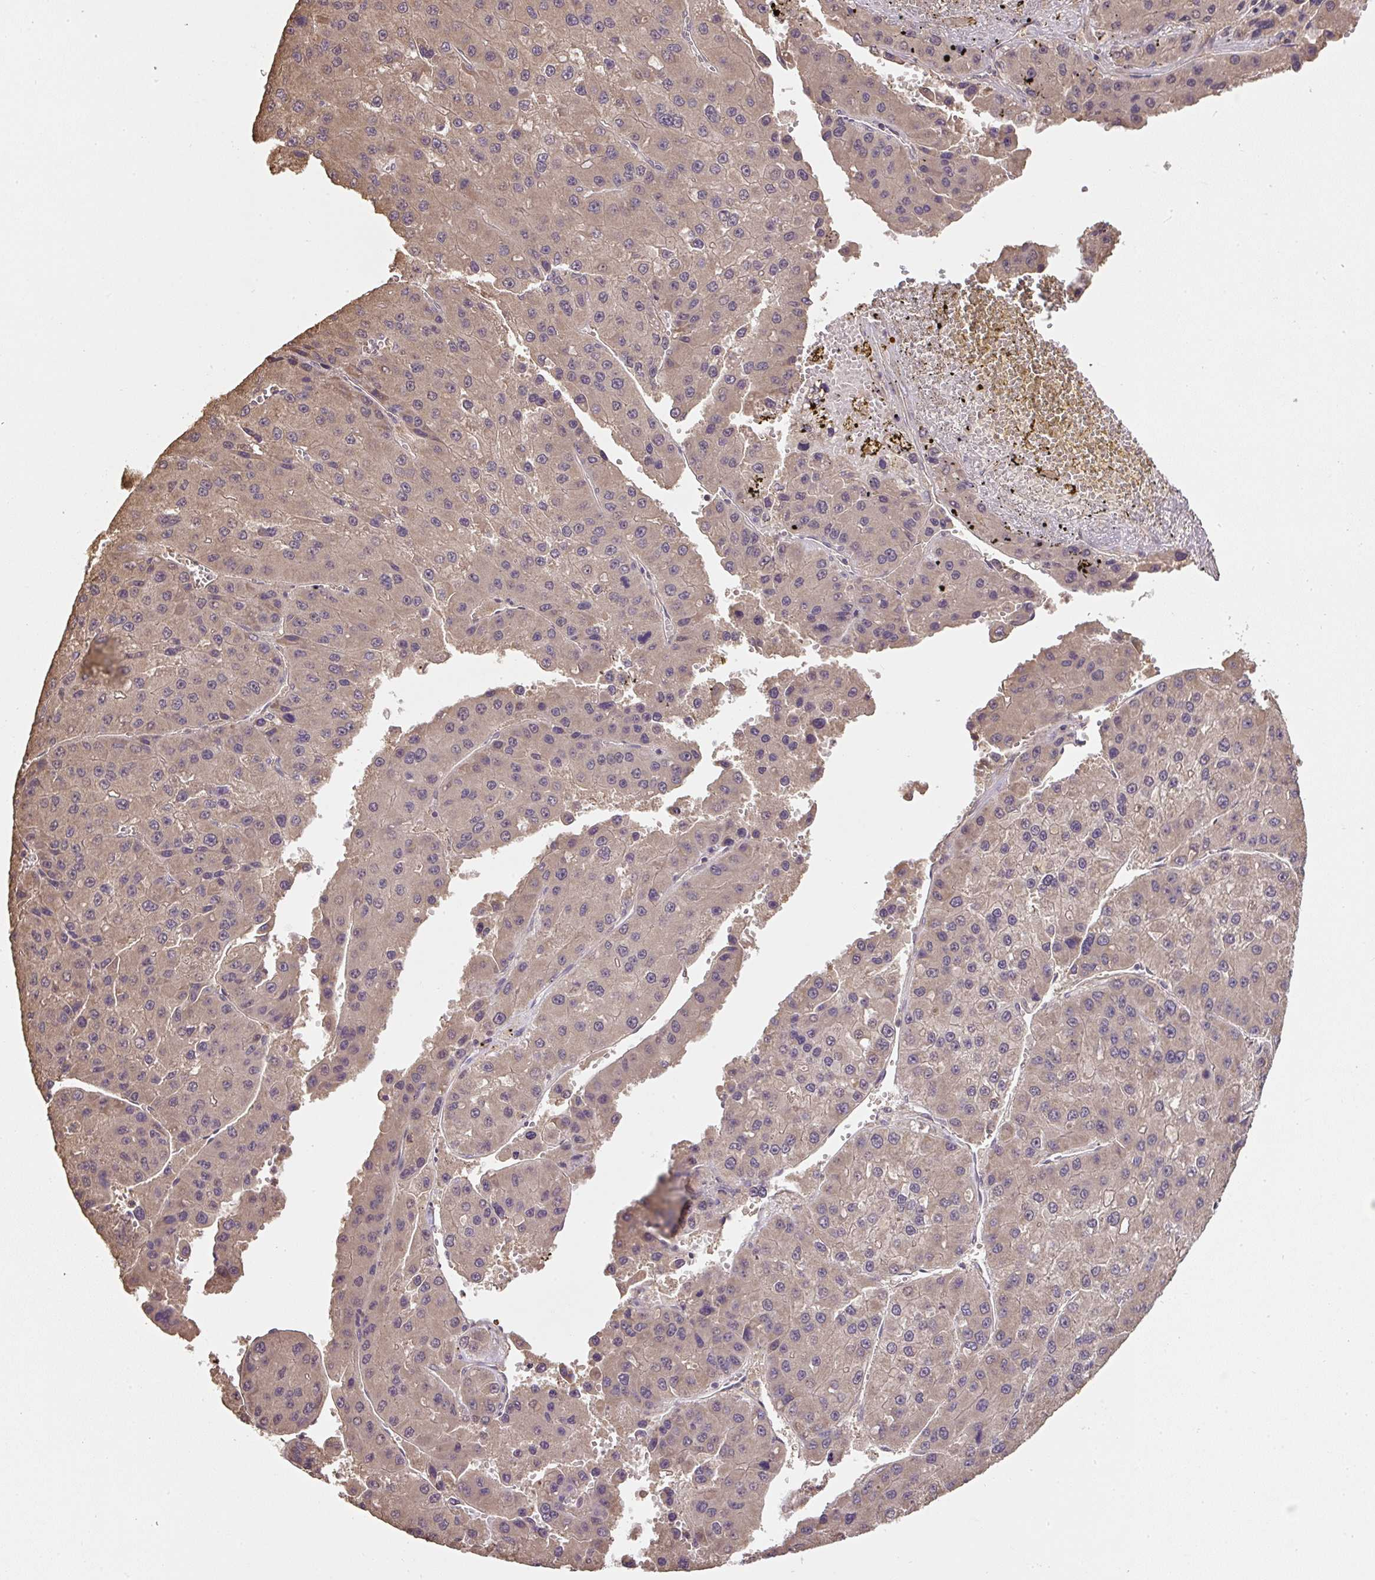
{"staining": {"intensity": "weak", "quantity": ">75%", "location": "cytoplasmic/membranous"}, "tissue": "liver cancer", "cell_type": "Tumor cells", "image_type": "cancer", "snomed": [{"axis": "morphology", "description": "Carcinoma, Hepatocellular, NOS"}, {"axis": "topography", "description": "Liver"}], "caption": "Immunohistochemistry (IHC) (DAB) staining of human liver hepatocellular carcinoma demonstrates weak cytoplasmic/membranous protein positivity in about >75% of tumor cells.", "gene": "TMEM170B", "patient": {"sex": "female", "age": 73}}